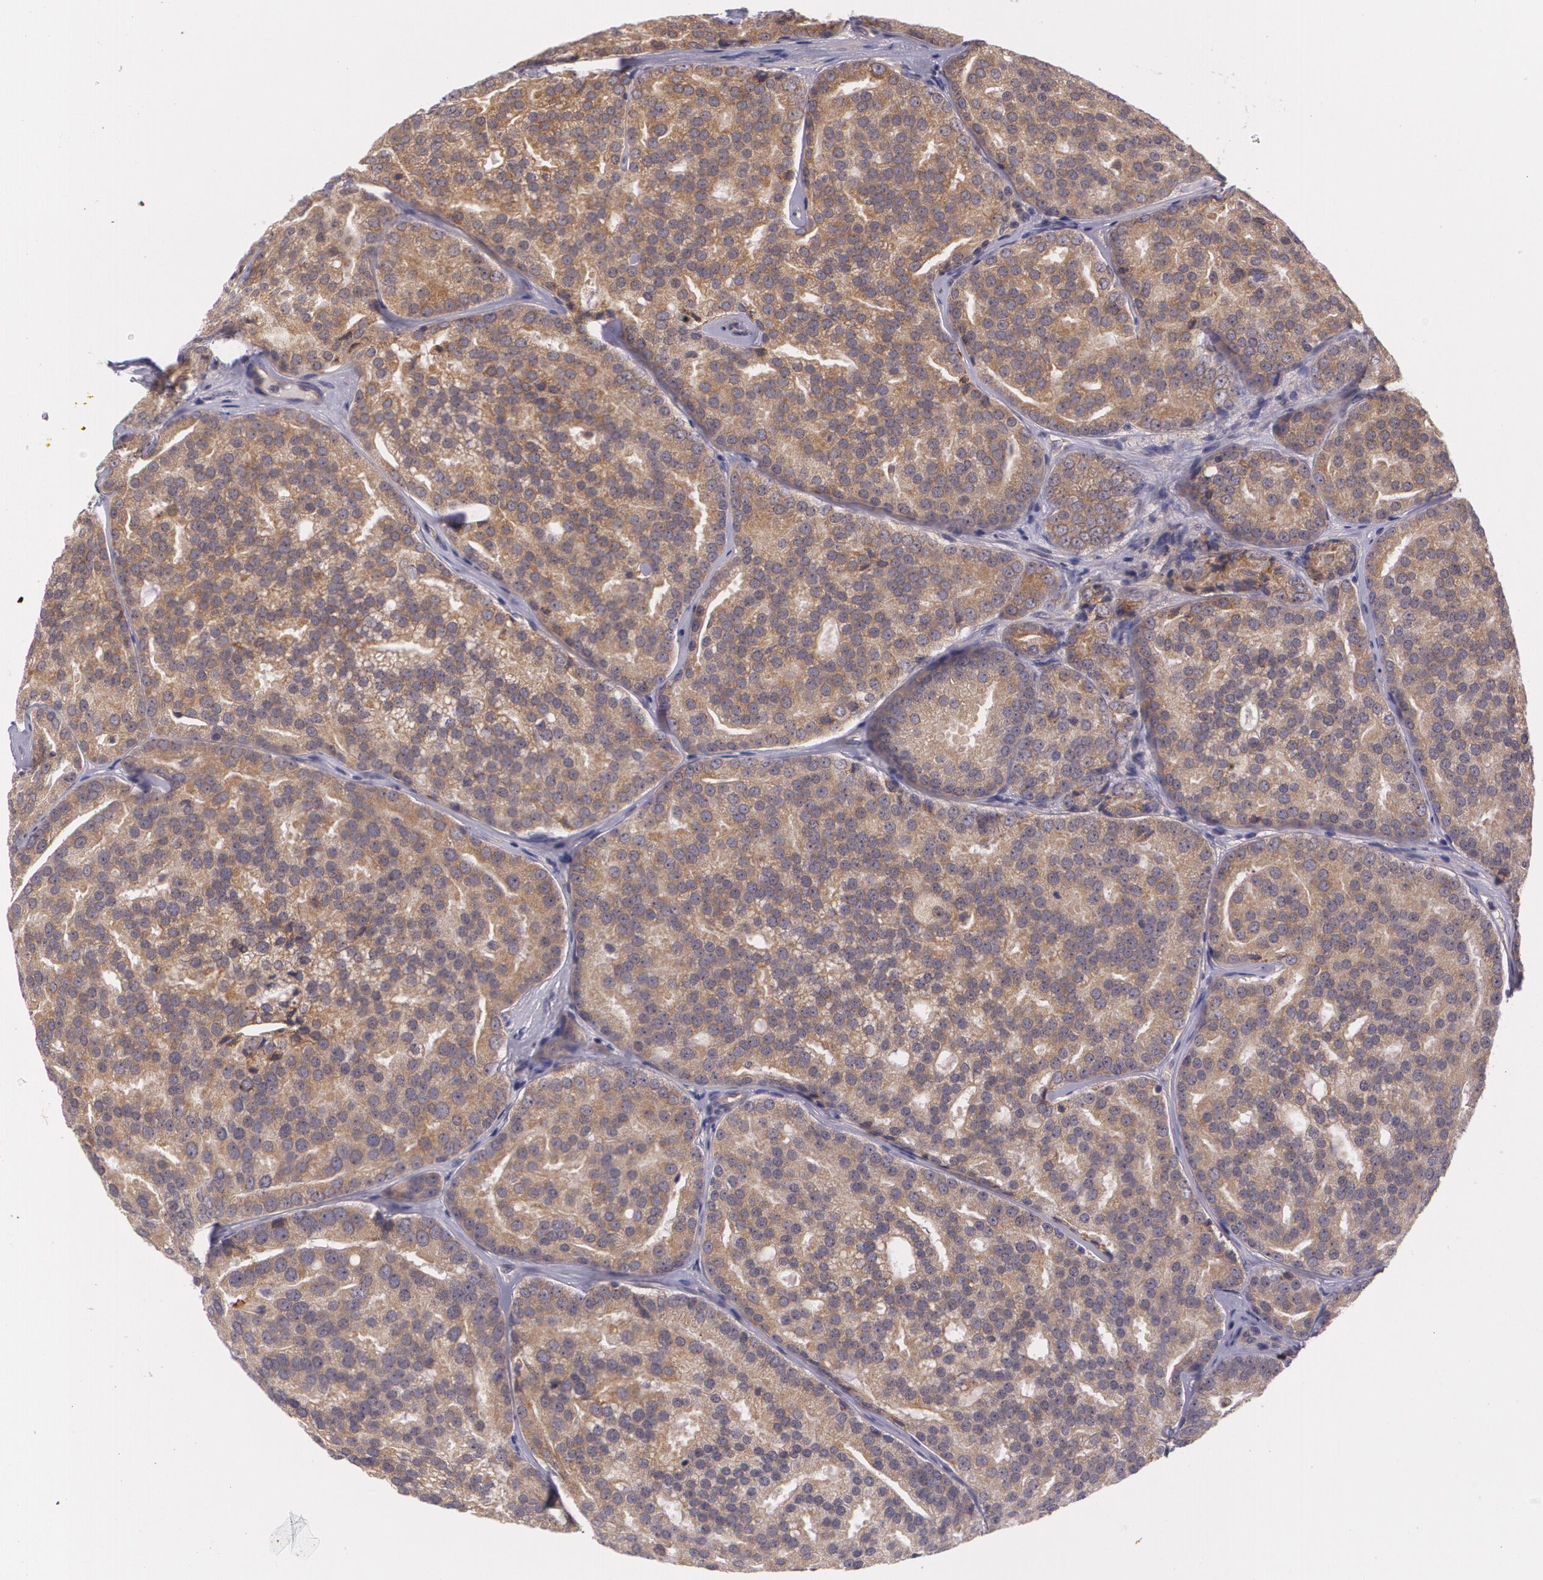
{"staining": {"intensity": "moderate", "quantity": ">75%", "location": "cytoplasmic/membranous"}, "tissue": "prostate cancer", "cell_type": "Tumor cells", "image_type": "cancer", "snomed": [{"axis": "morphology", "description": "Adenocarcinoma, High grade"}, {"axis": "topography", "description": "Prostate"}], "caption": "Immunohistochemistry (IHC) histopathology image of prostate adenocarcinoma (high-grade) stained for a protein (brown), which demonstrates medium levels of moderate cytoplasmic/membranous staining in about >75% of tumor cells.", "gene": "CCL17", "patient": {"sex": "male", "age": 64}}